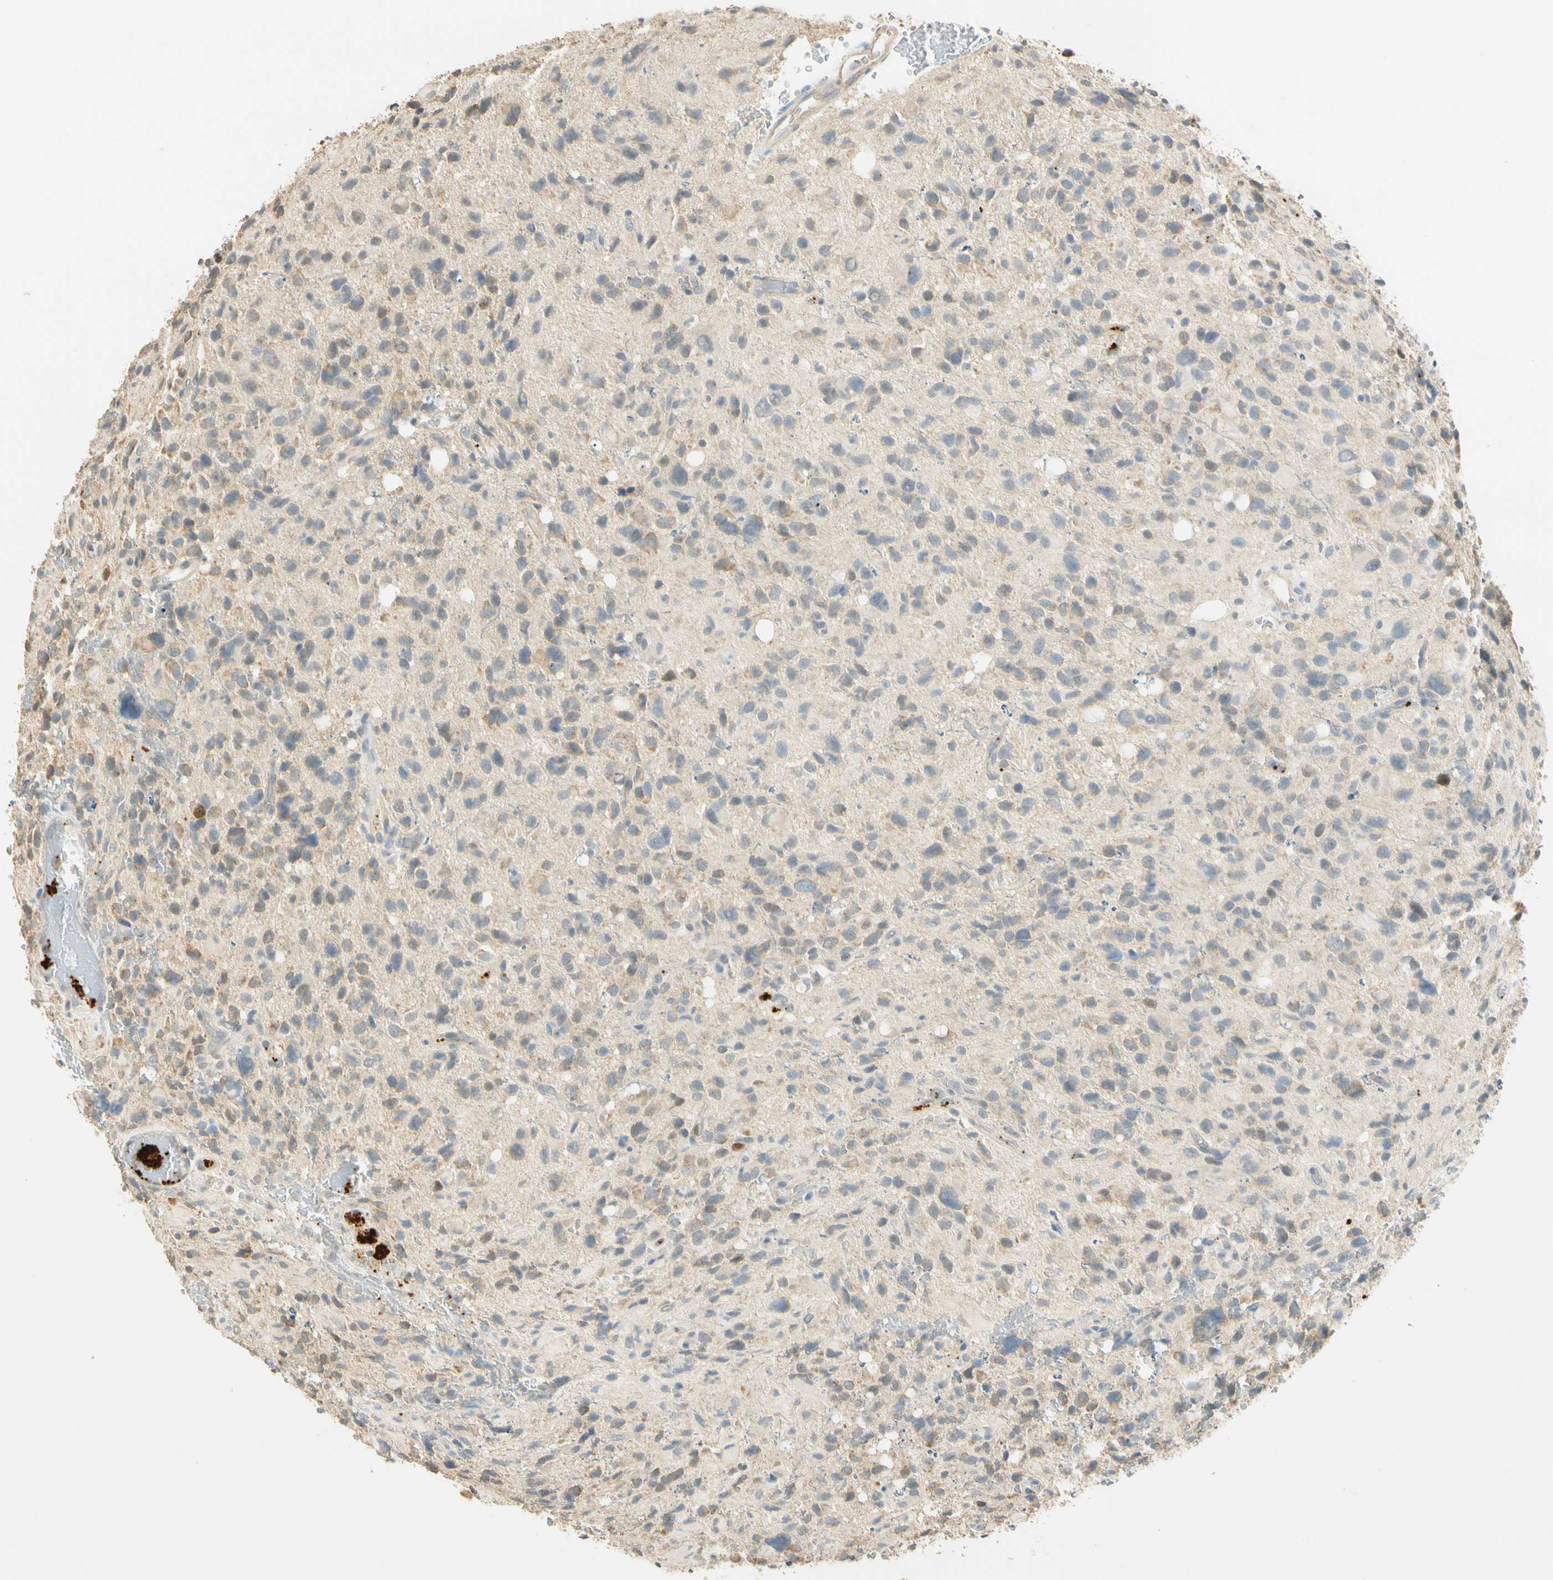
{"staining": {"intensity": "weak", "quantity": "<25%", "location": "cytoplasmic/membranous"}, "tissue": "glioma", "cell_type": "Tumor cells", "image_type": "cancer", "snomed": [{"axis": "morphology", "description": "Glioma, malignant, High grade"}, {"axis": "topography", "description": "Brain"}], "caption": "There is no significant positivity in tumor cells of glioma.", "gene": "RAD18", "patient": {"sex": "male", "age": 48}}